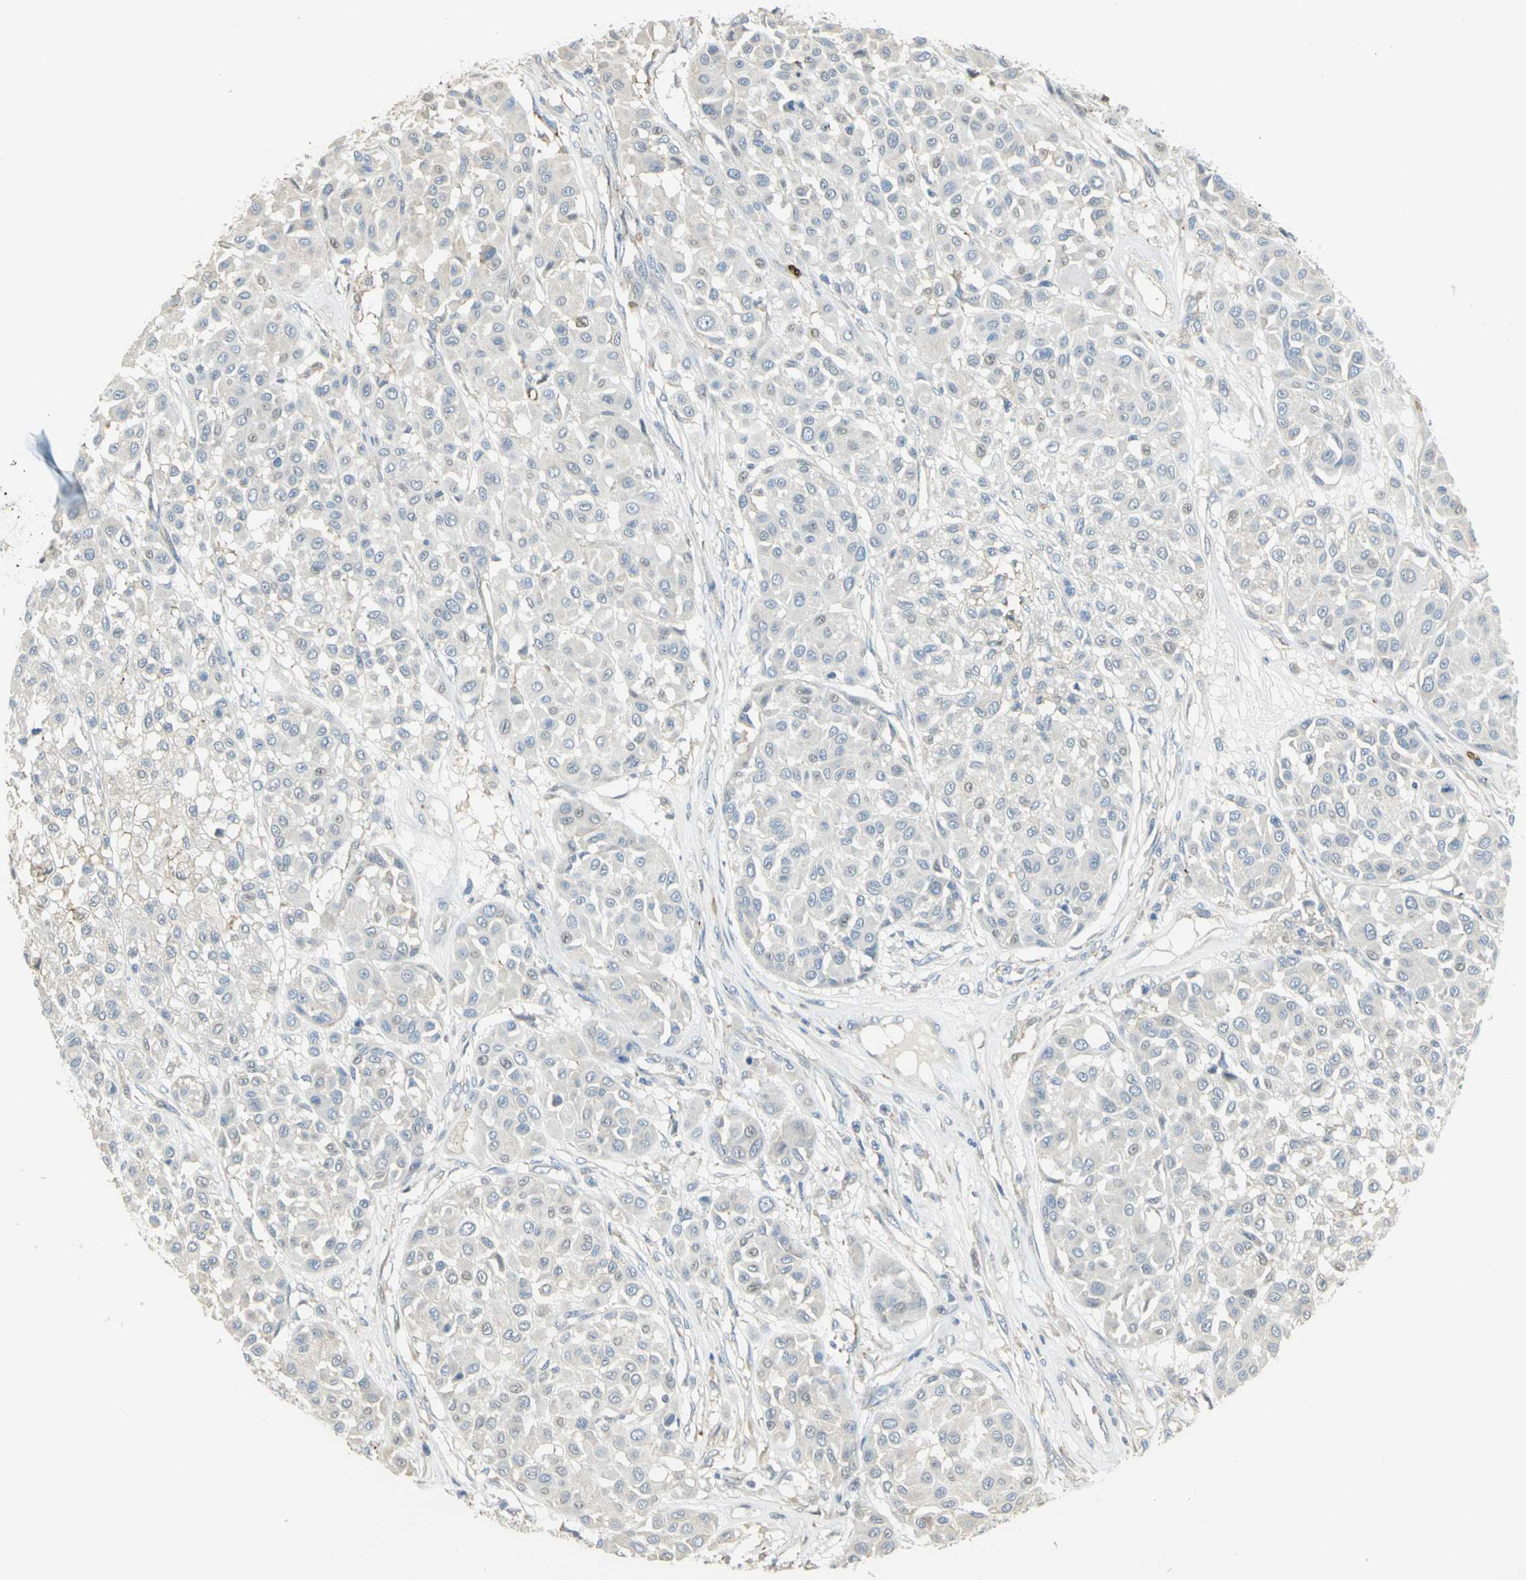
{"staining": {"intensity": "negative", "quantity": "none", "location": "none"}, "tissue": "melanoma", "cell_type": "Tumor cells", "image_type": "cancer", "snomed": [{"axis": "morphology", "description": "Malignant melanoma, Metastatic site"}, {"axis": "topography", "description": "Soft tissue"}], "caption": "The image shows no staining of tumor cells in melanoma.", "gene": "ANK1", "patient": {"sex": "male", "age": 41}}